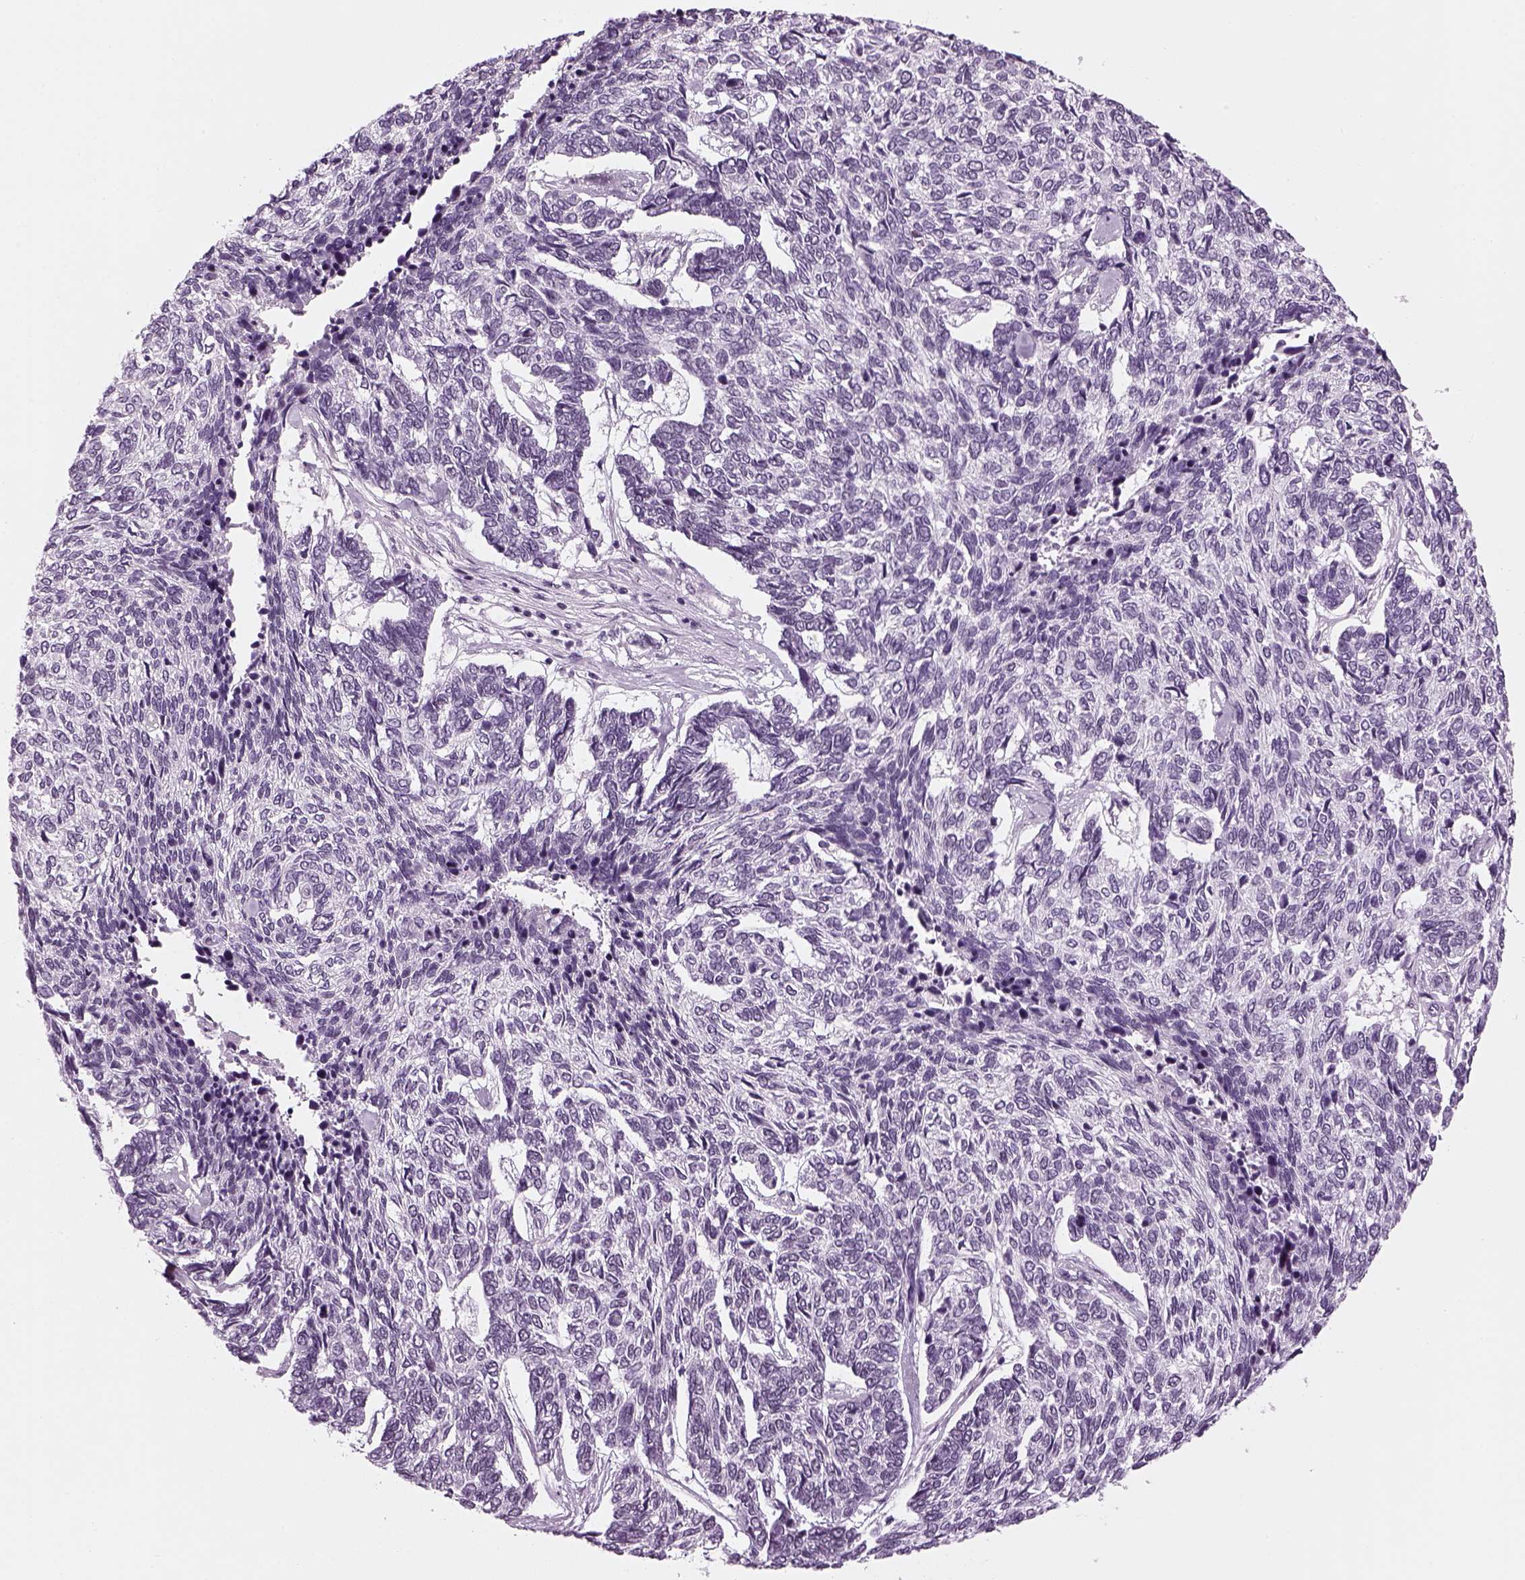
{"staining": {"intensity": "negative", "quantity": "none", "location": "none"}, "tissue": "skin cancer", "cell_type": "Tumor cells", "image_type": "cancer", "snomed": [{"axis": "morphology", "description": "Basal cell carcinoma"}, {"axis": "topography", "description": "Skin"}], "caption": "Skin cancer (basal cell carcinoma) was stained to show a protein in brown. There is no significant expression in tumor cells. The staining was performed using DAB (3,3'-diaminobenzidine) to visualize the protein expression in brown, while the nuclei were stained in blue with hematoxylin (Magnification: 20x).", "gene": "KCNG2", "patient": {"sex": "female", "age": 65}}